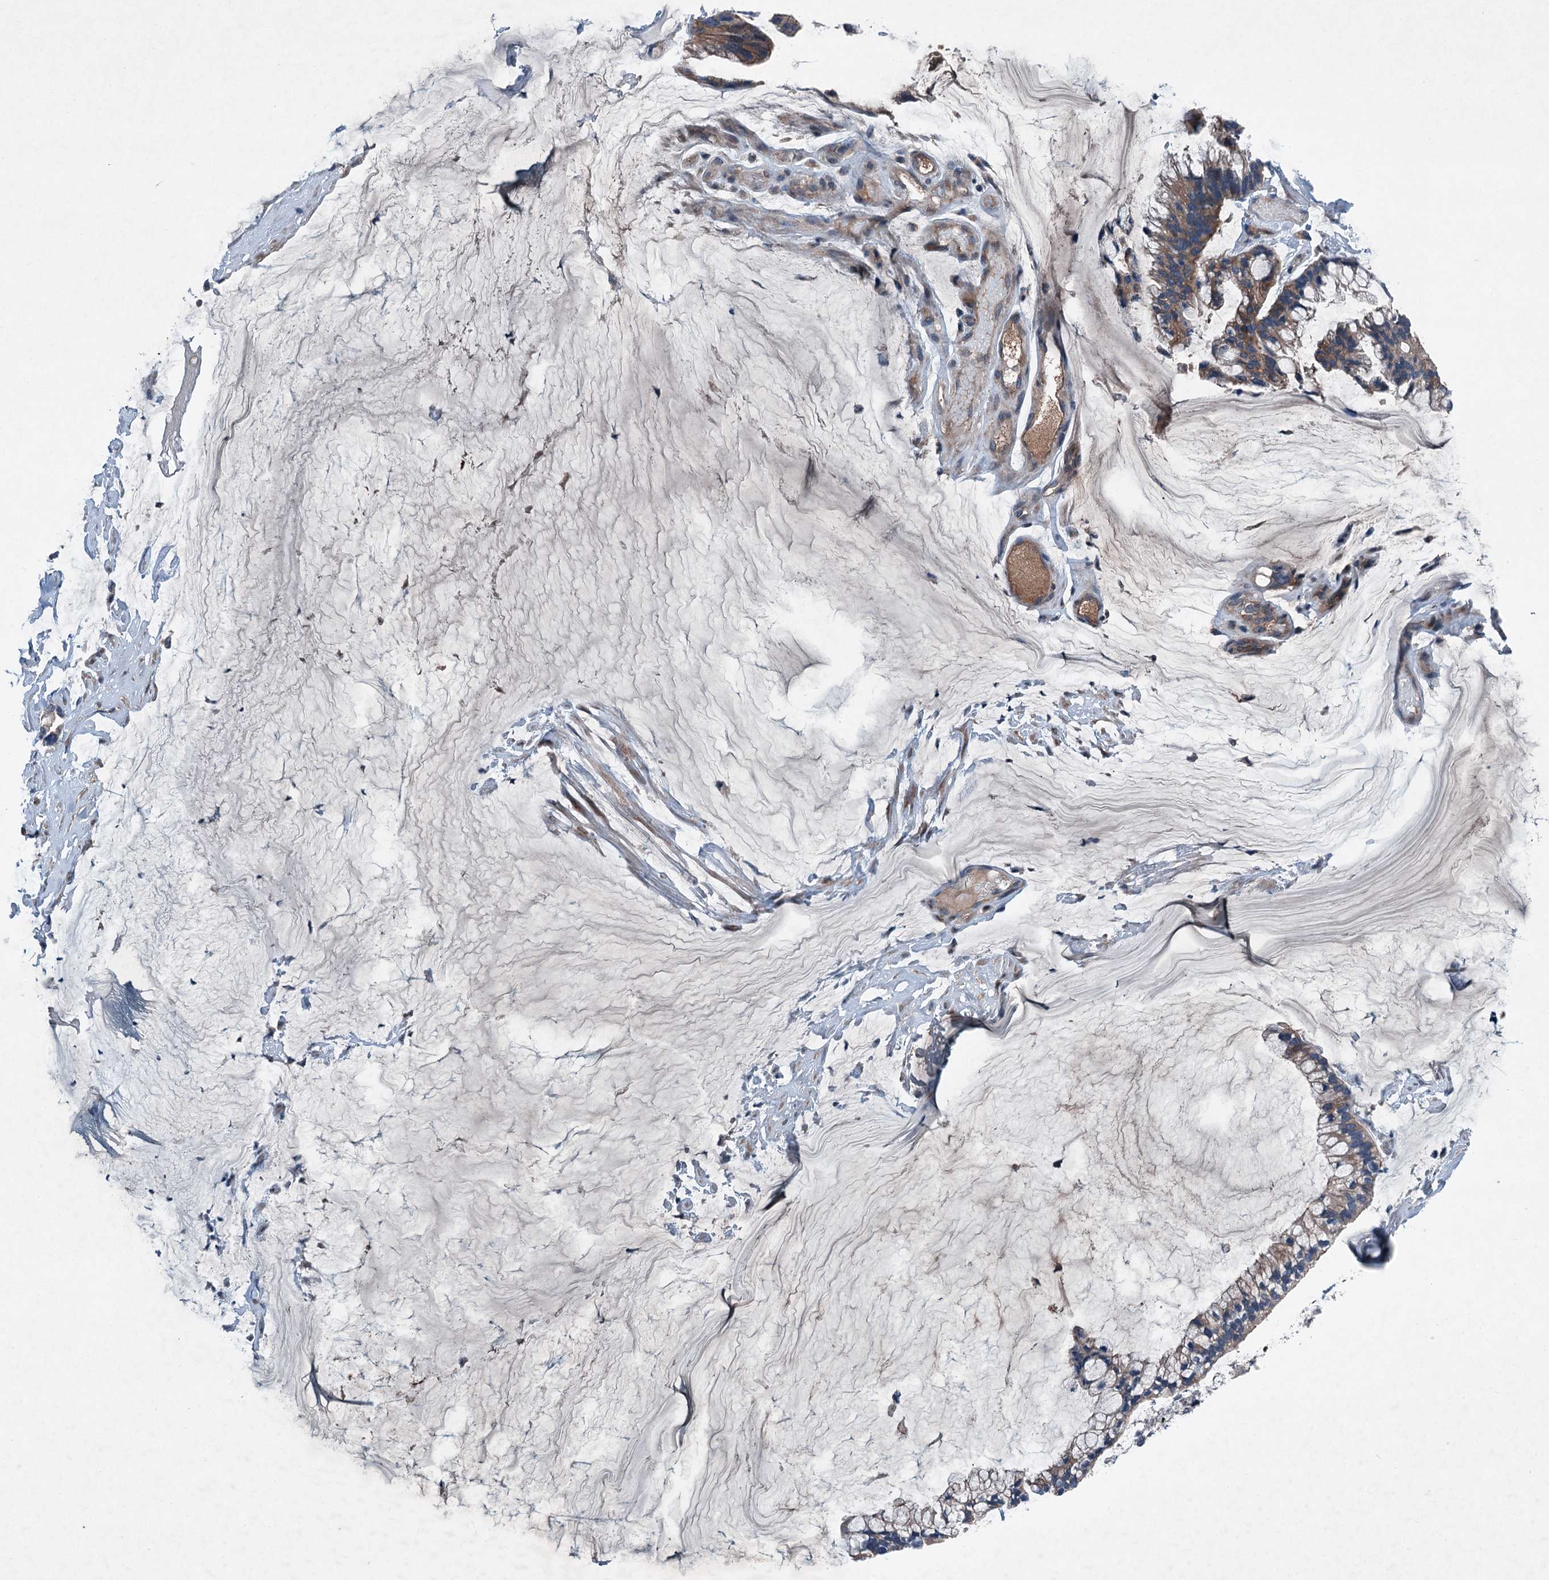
{"staining": {"intensity": "moderate", "quantity": ">75%", "location": "cytoplasmic/membranous"}, "tissue": "ovarian cancer", "cell_type": "Tumor cells", "image_type": "cancer", "snomed": [{"axis": "morphology", "description": "Cystadenocarcinoma, mucinous, NOS"}, {"axis": "topography", "description": "Ovary"}], "caption": "Immunohistochemical staining of ovarian cancer (mucinous cystadenocarcinoma) shows medium levels of moderate cytoplasmic/membranous expression in about >75% of tumor cells.", "gene": "SLC2A10", "patient": {"sex": "female", "age": 39}}